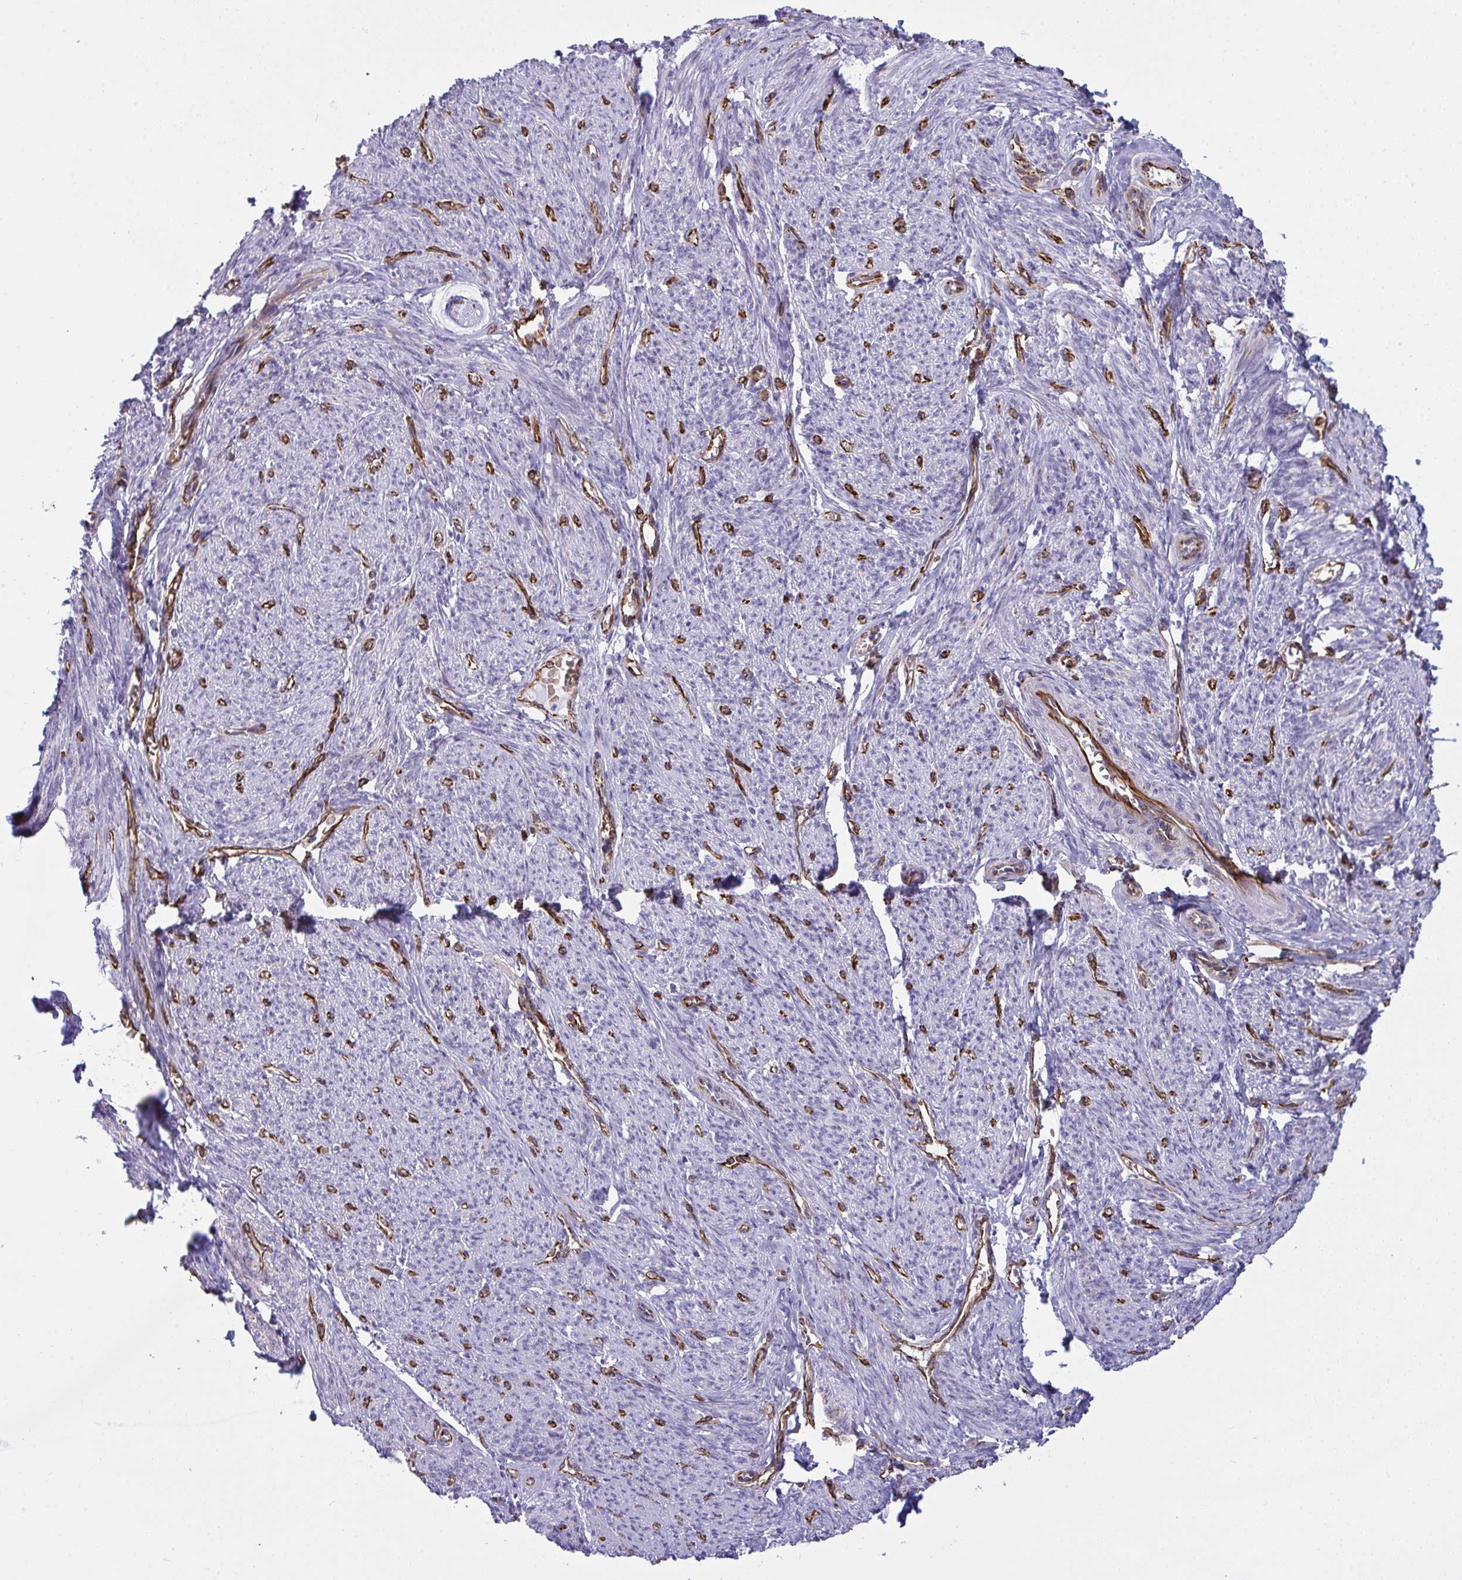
{"staining": {"intensity": "negative", "quantity": "none", "location": "none"}, "tissue": "smooth muscle", "cell_type": "Smooth muscle cells", "image_type": "normal", "snomed": [{"axis": "morphology", "description": "Normal tissue, NOS"}, {"axis": "topography", "description": "Smooth muscle"}], "caption": "Histopathology image shows no protein expression in smooth muscle cells of unremarkable smooth muscle.", "gene": "SLC35B1", "patient": {"sex": "female", "age": 65}}